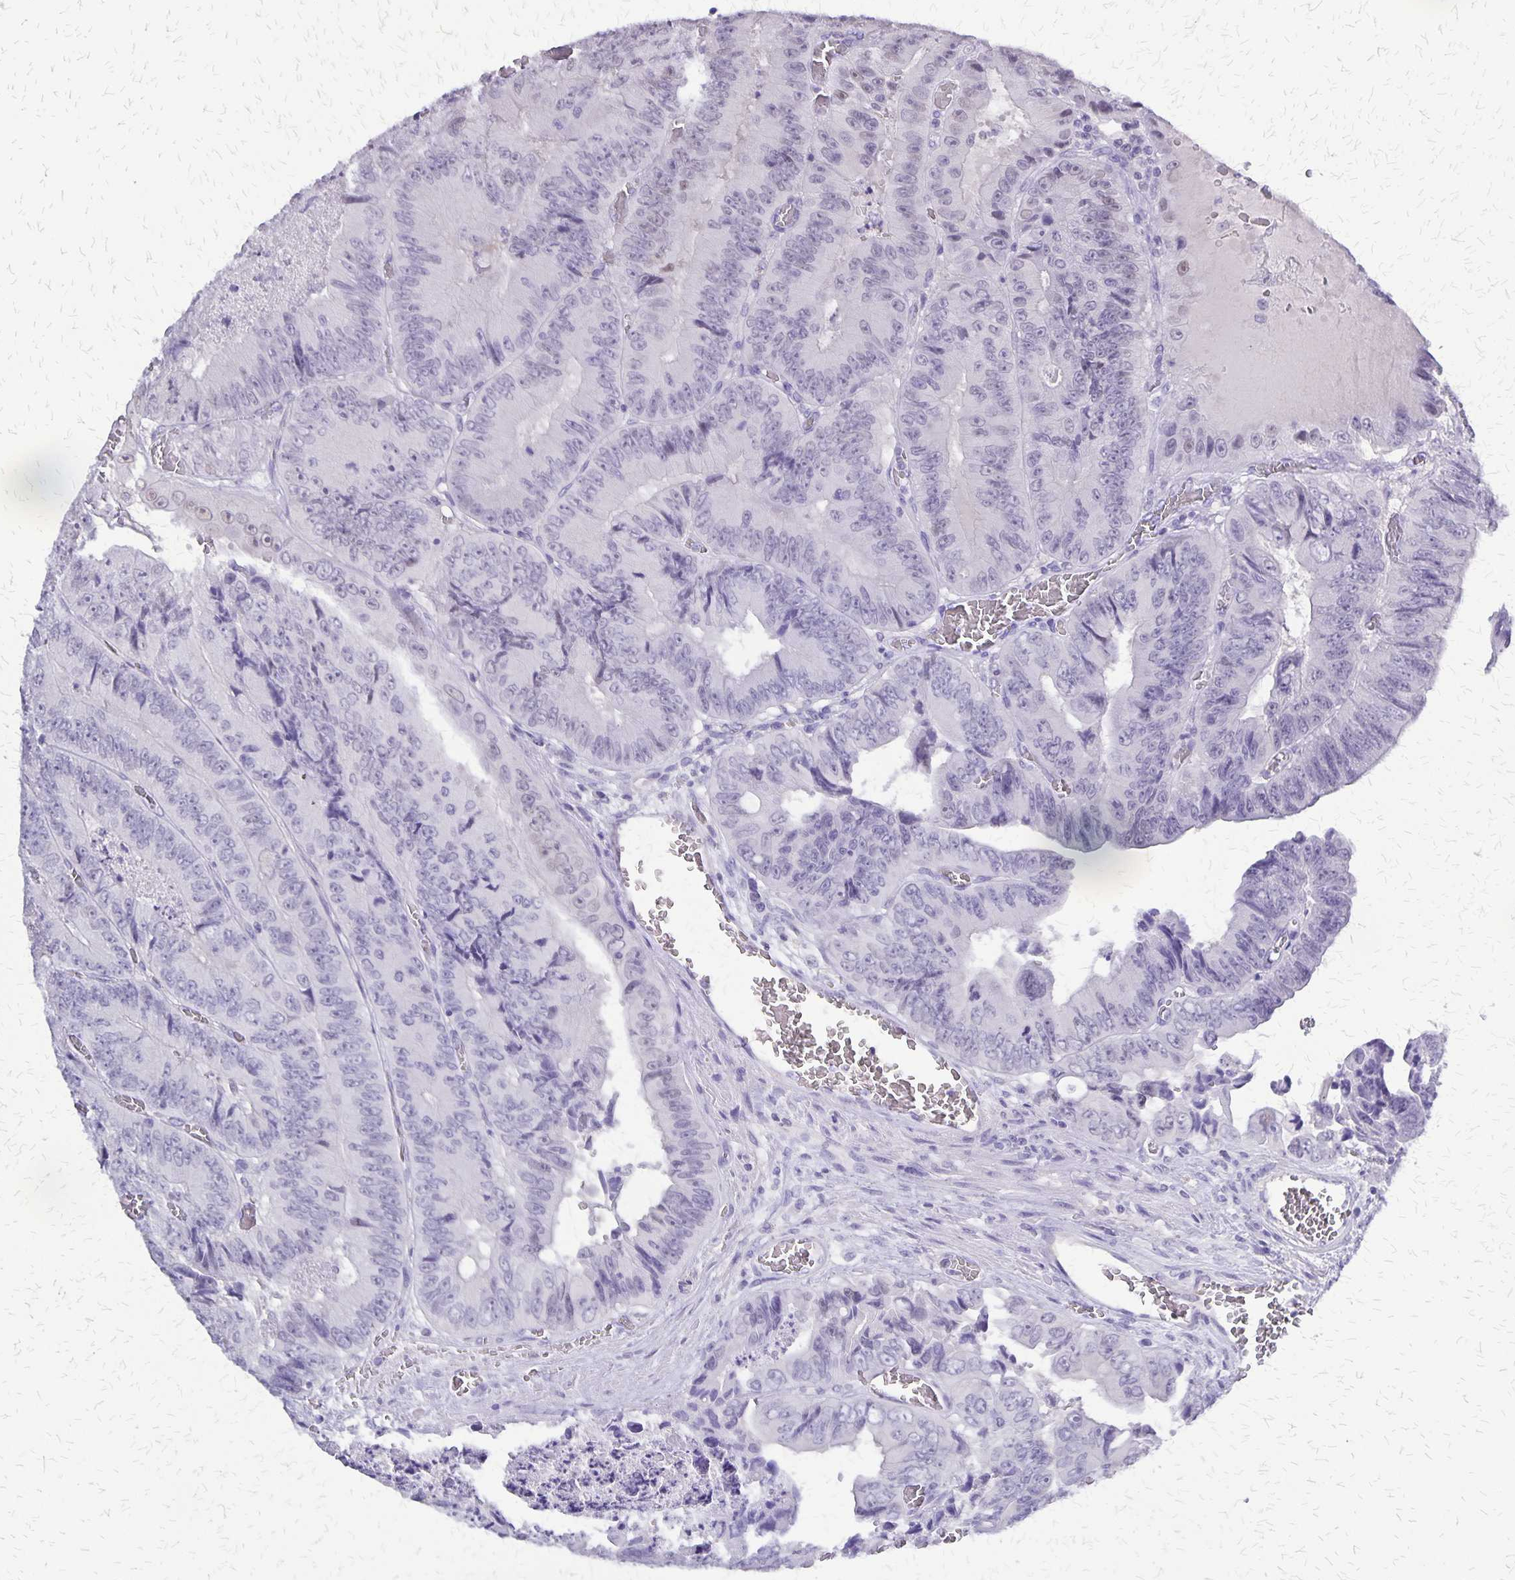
{"staining": {"intensity": "negative", "quantity": "none", "location": "none"}, "tissue": "colorectal cancer", "cell_type": "Tumor cells", "image_type": "cancer", "snomed": [{"axis": "morphology", "description": "Adenocarcinoma, NOS"}, {"axis": "topography", "description": "Colon"}], "caption": "Immunohistochemical staining of colorectal cancer (adenocarcinoma) displays no significant expression in tumor cells.", "gene": "SI", "patient": {"sex": "female", "age": 84}}